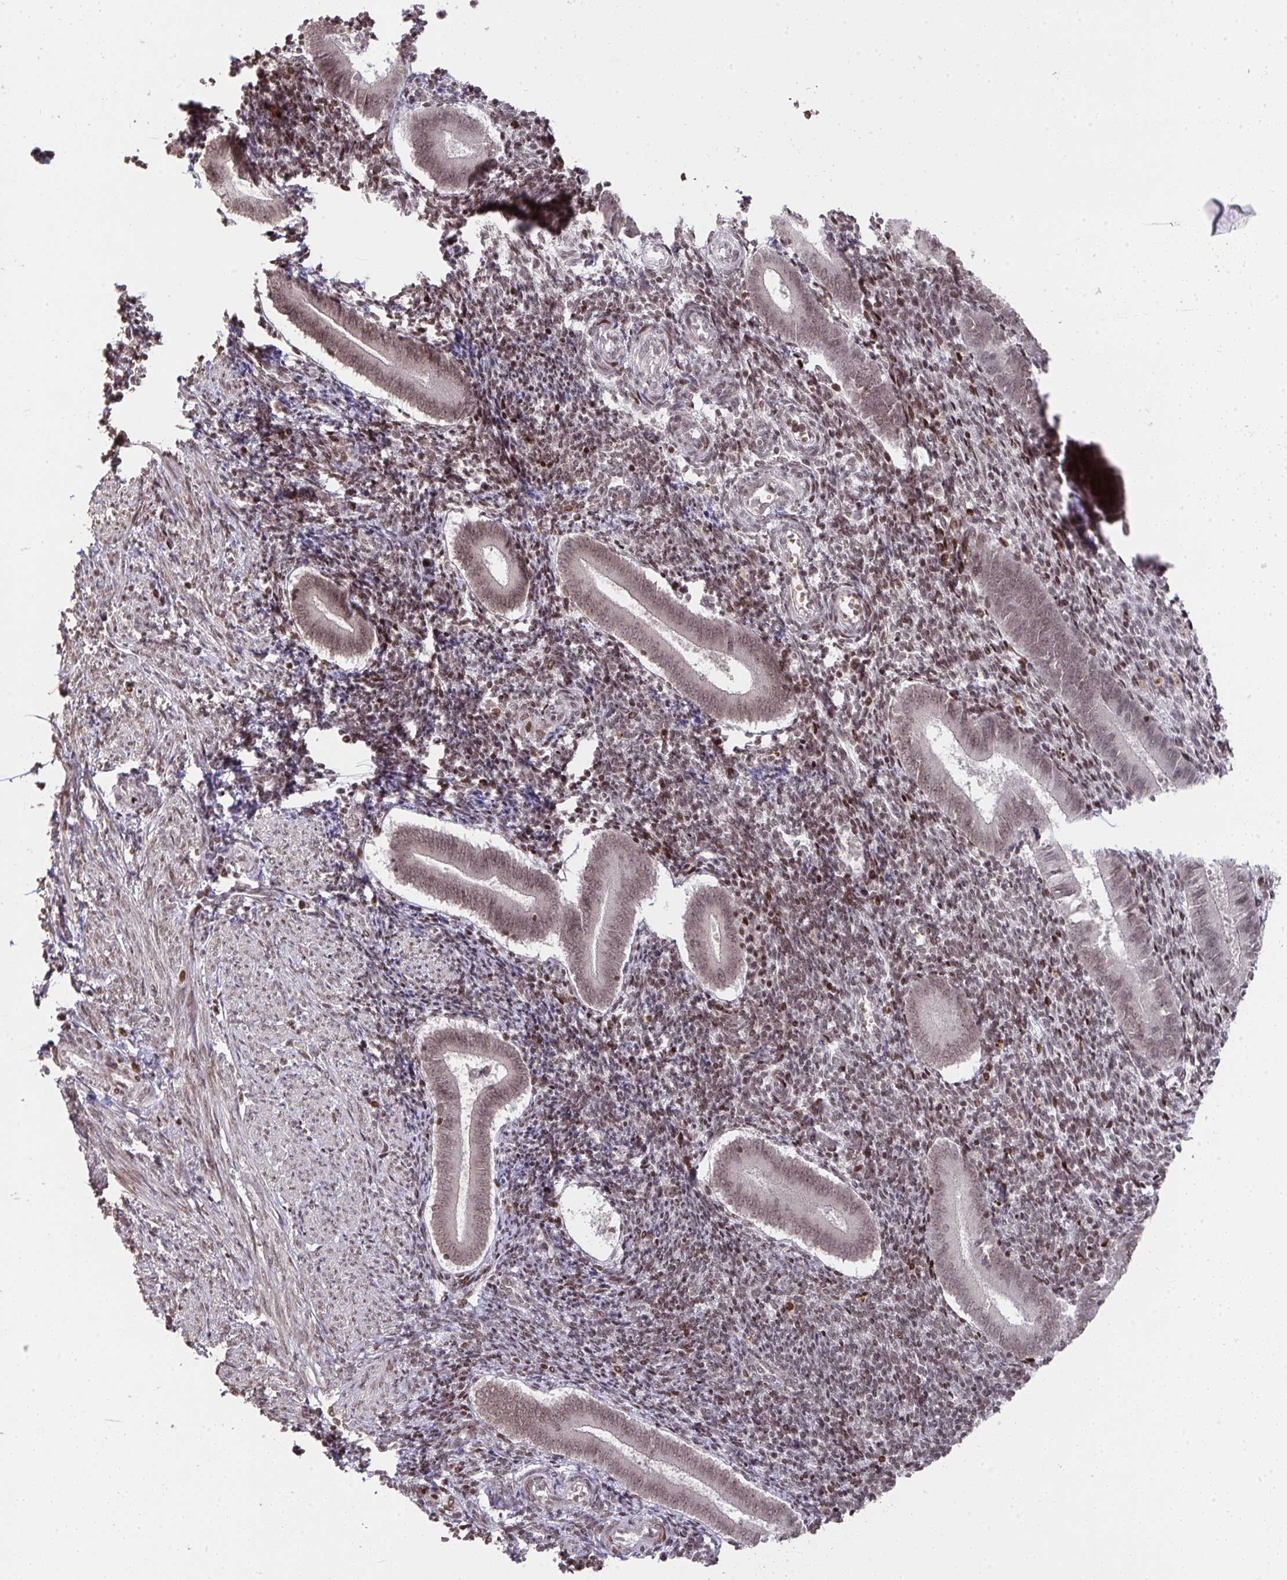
{"staining": {"intensity": "moderate", "quantity": ">75%", "location": "nuclear"}, "tissue": "endometrium", "cell_type": "Cells in endometrial stroma", "image_type": "normal", "snomed": [{"axis": "morphology", "description": "Normal tissue, NOS"}, {"axis": "topography", "description": "Endometrium"}], "caption": "The photomicrograph shows staining of normal endometrium, revealing moderate nuclear protein expression (brown color) within cells in endometrial stroma.", "gene": "NIP7", "patient": {"sex": "female", "age": 25}}